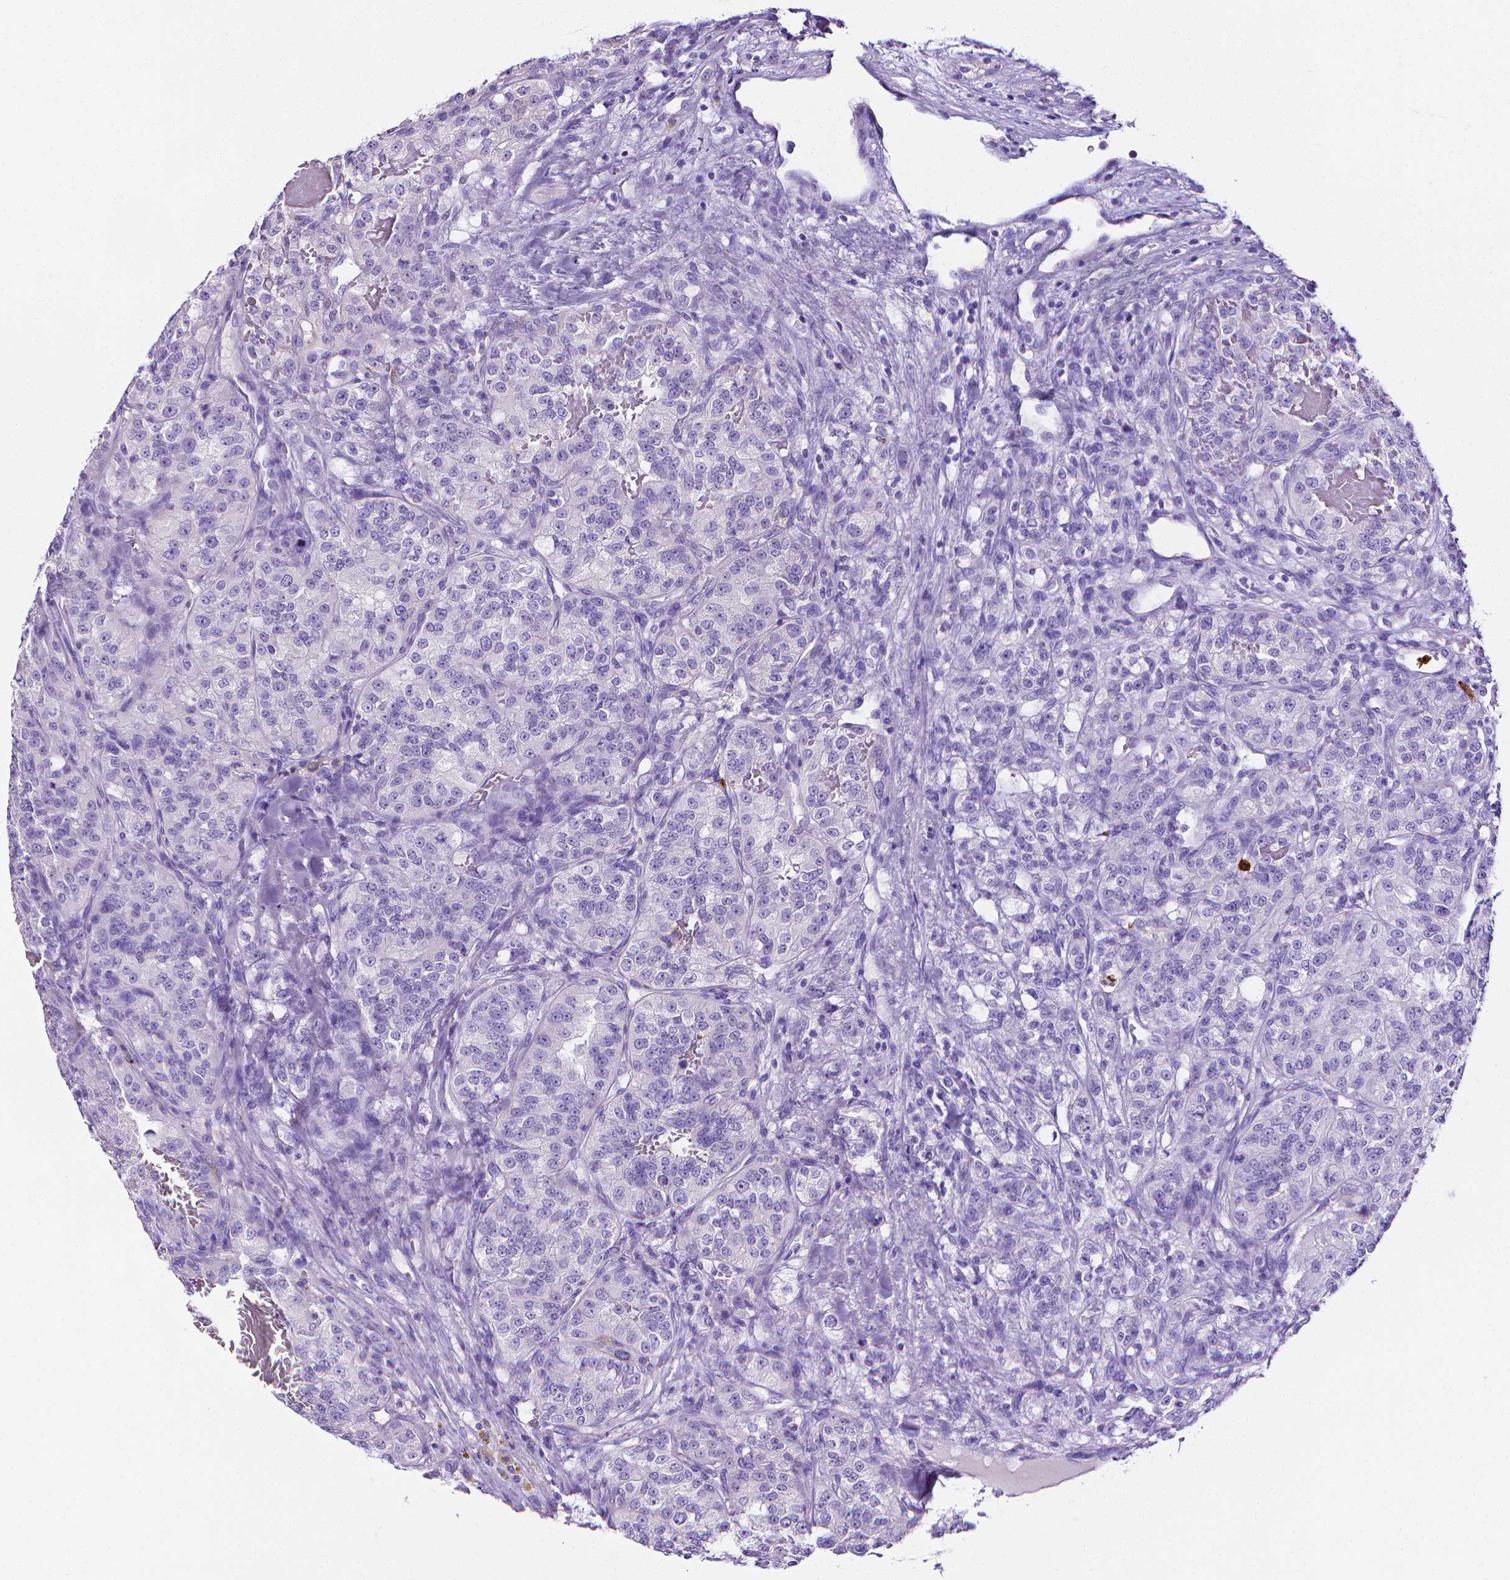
{"staining": {"intensity": "negative", "quantity": "none", "location": "none"}, "tissue": "renal cancer", "cell_type": "Tumor cells", "image_type": "cancer", "snomed": [{"axis": "morphology", "description": "Adenocarcinoma, NOS"}, {"axis": "topography", "description": "Kidney"}], "caption": "IHC histopathology image of neoplastic tissue: adenocarcinoma (renal) stained with DAB (3,3'-diaminobenzidine) demonstrates no significant protein positivity in tumor cells.", "gene": "MMP9", "patient": {"sex": "female", "age": 63}}